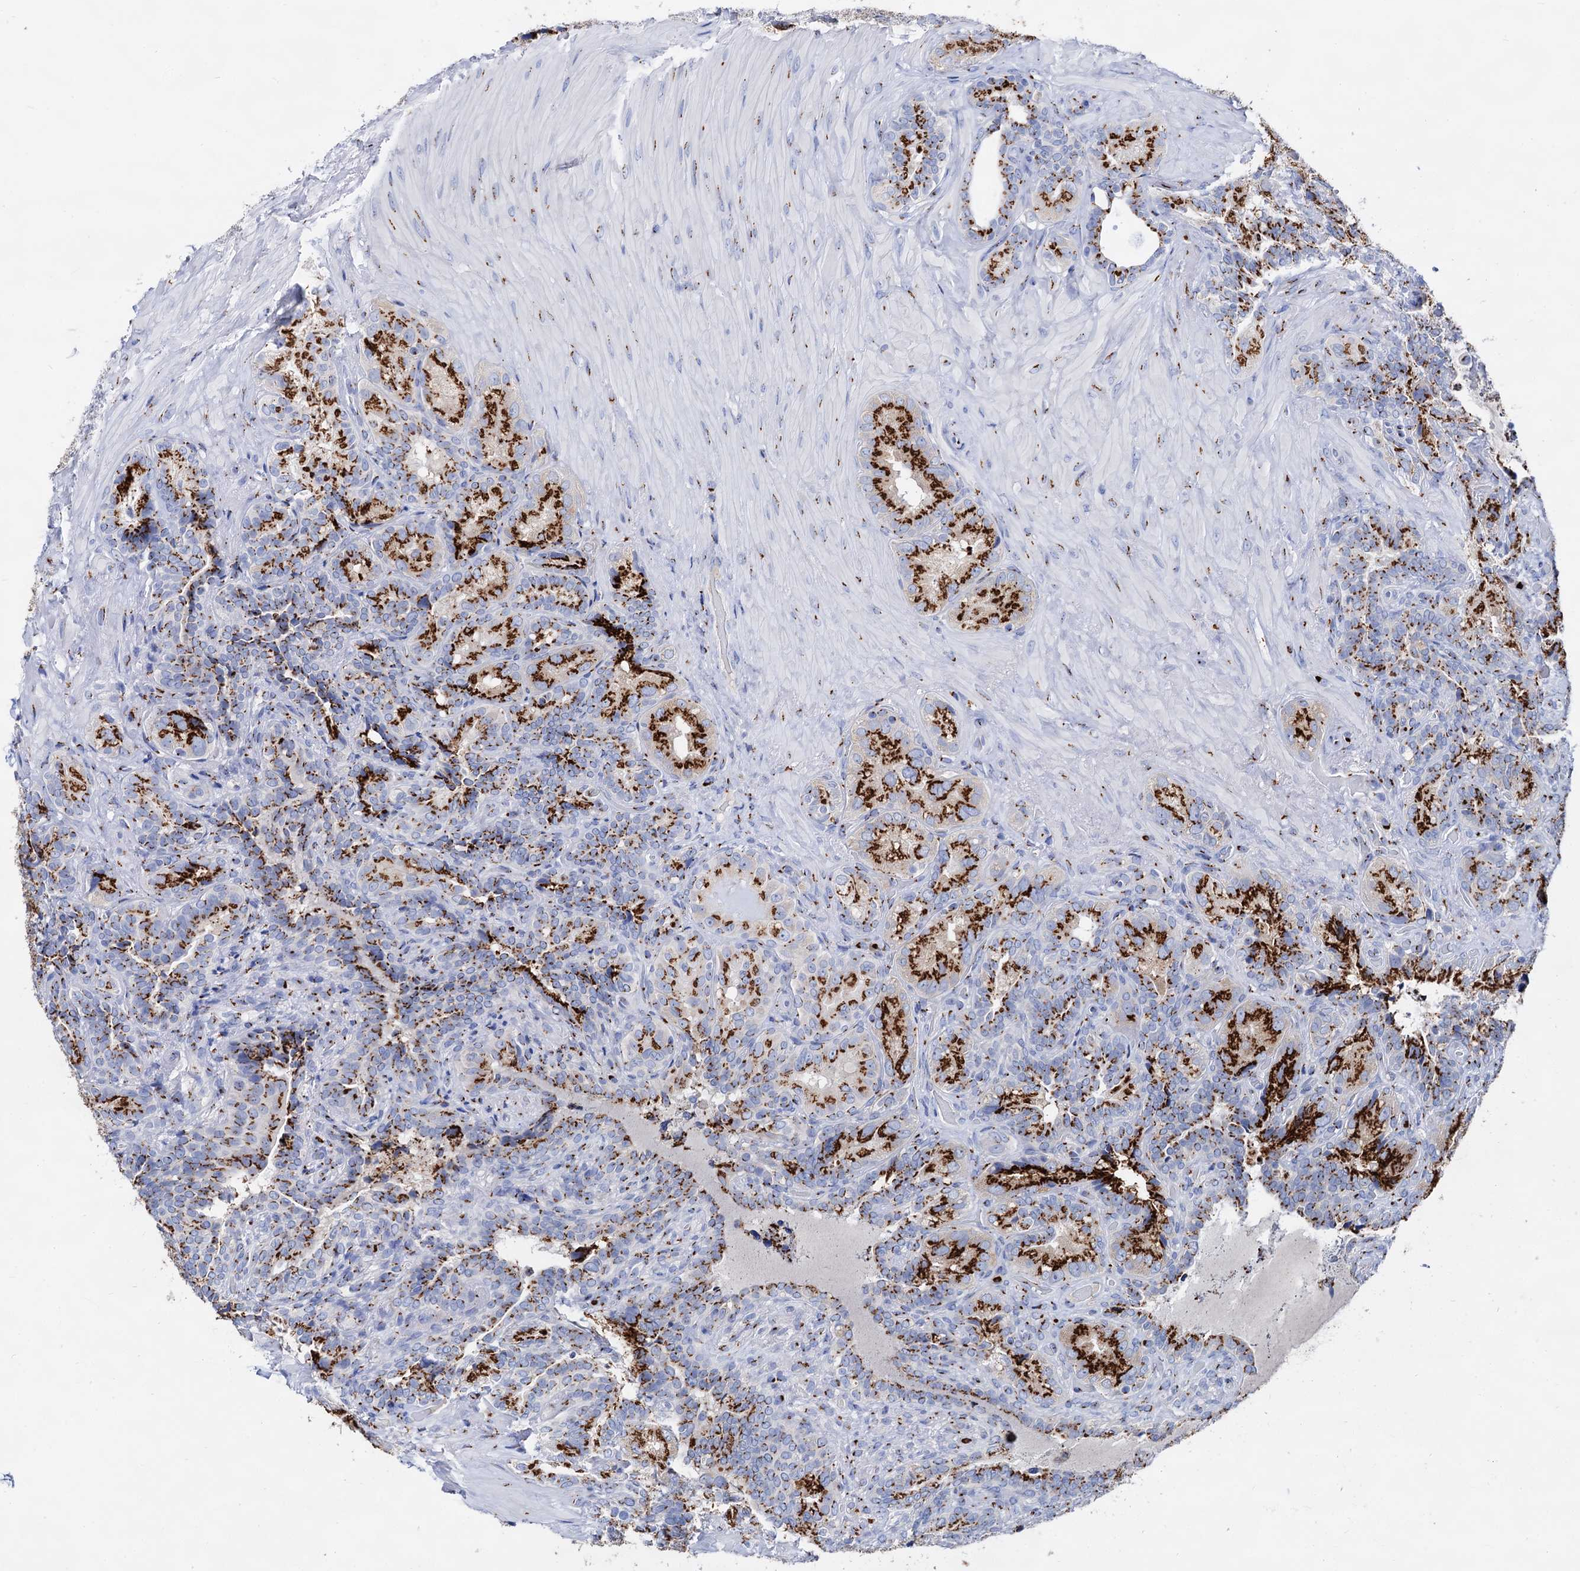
{"staining": {"intensity": "strong", "quantity": "25%-75%", "location": "cytoplasmic/membranous"}, "tissue": "seminal vesicle", "cell_type": "Glandular cells", "image_type": "normal", "snomed": [{"axis": "morphology", "description": "Normal tissue, NOS"}, {"axis": "topography", "description": "Seminal veicle"}, {"axis": "topography", "description": "Peripheral nerve tissue"}], "caption": "Protein staining of benign seminal vesicle shows strong cytoplasmic/membranous staining in approximately 25%-75% of glandular cells. (DAB (3,3'-diaminobenzidine) IHC, brown staining for protein, blue staining for nuclei).", "gene": "TM9SF3", "patient": {"sex": "male", "age": 67}}